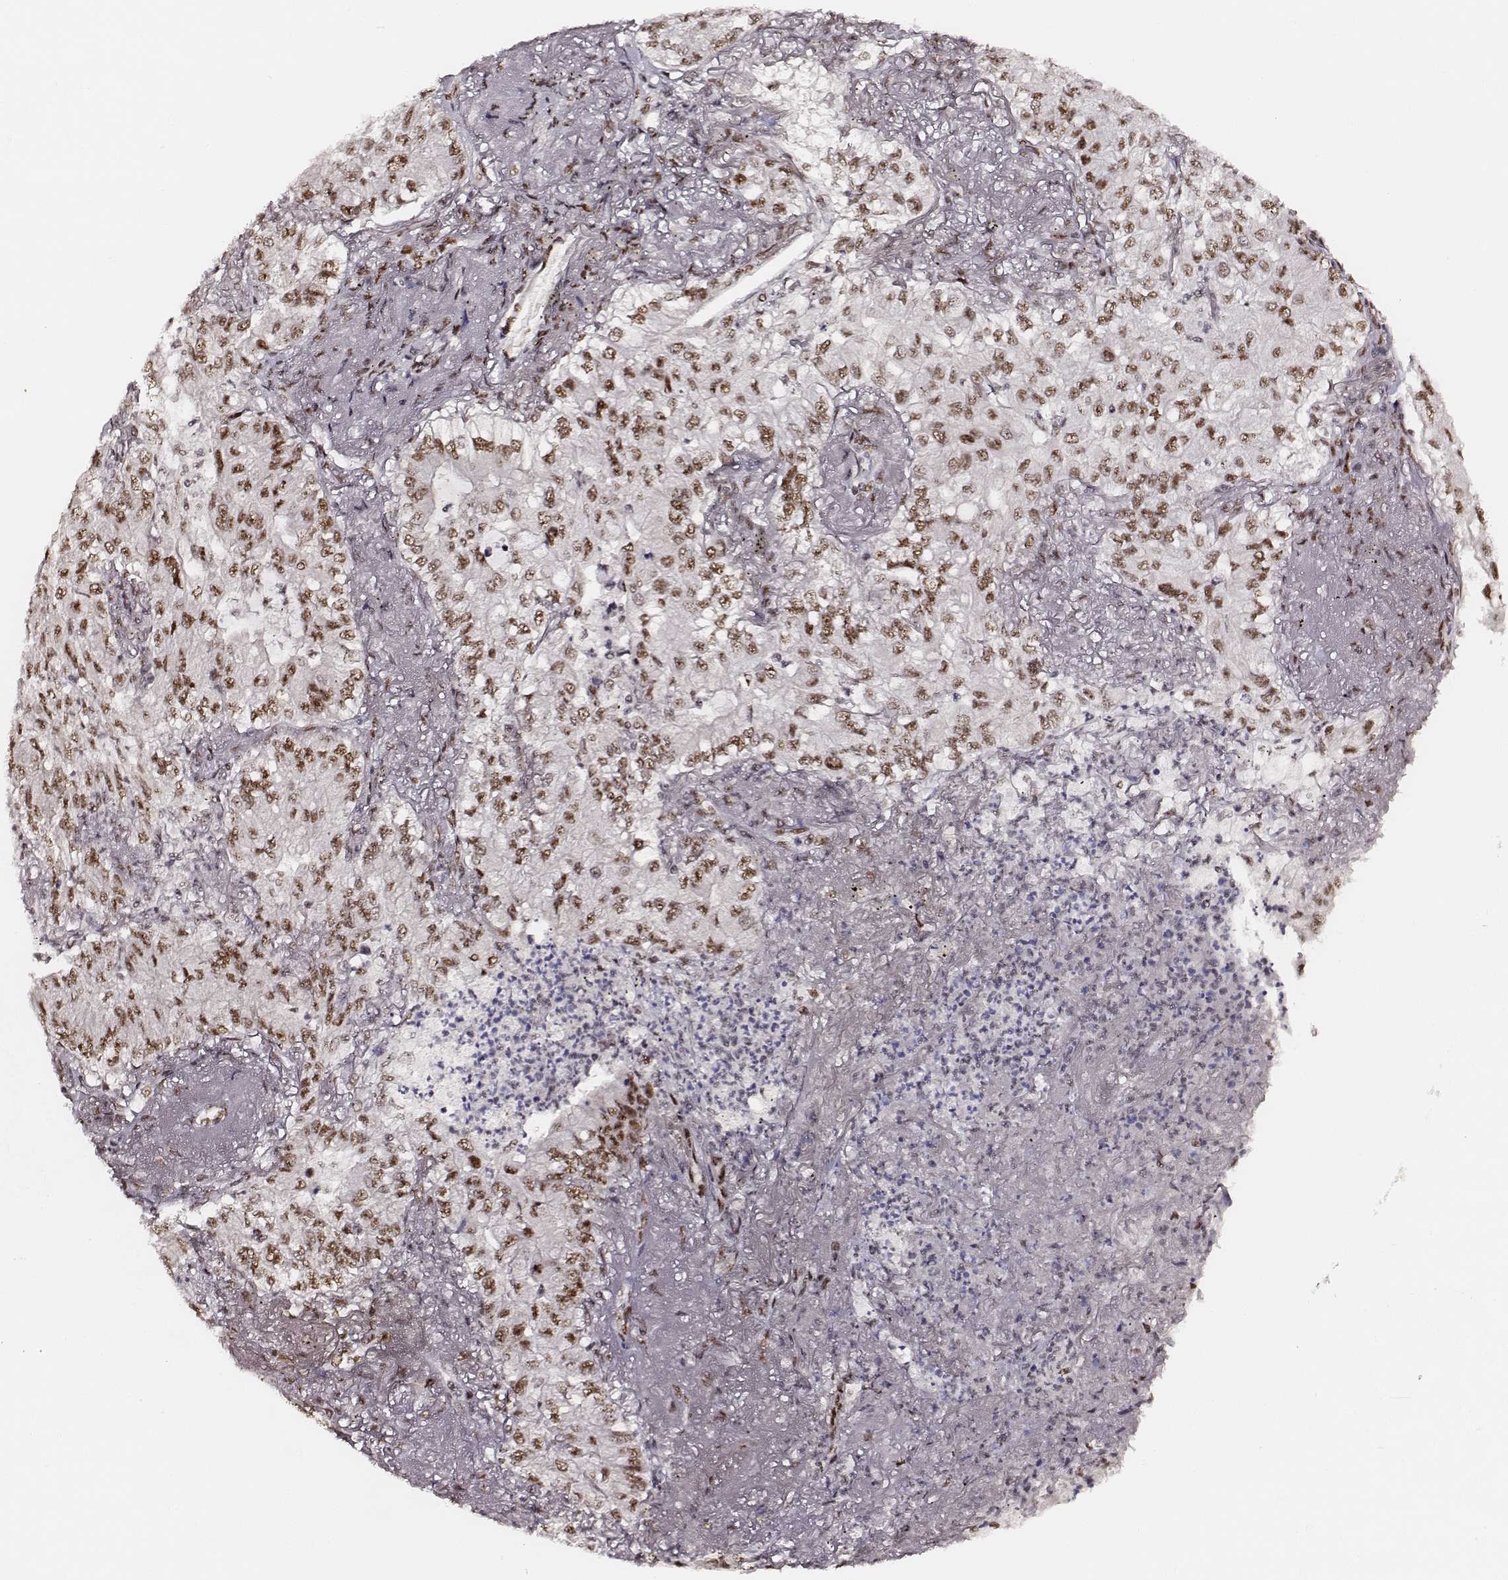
{"staining": {"intensity": "moderate", "quantity": ">75%", "location": "nuclear"}, "tissue": "lung cancer", "cell_type": "Tumor cells", "image_type": "cancer", "snomed": [{"axis": "morphology", "description": "Adenocarcinoma, NOS"}, {"axis": "topography", "description": "Lung"}], "caption": "Lung cancer stained for a protein demonstrates moderate nuclear positivity in tumor cells.", "gene": "PPARA", "patient": {"sex": "female", "age": 73}}